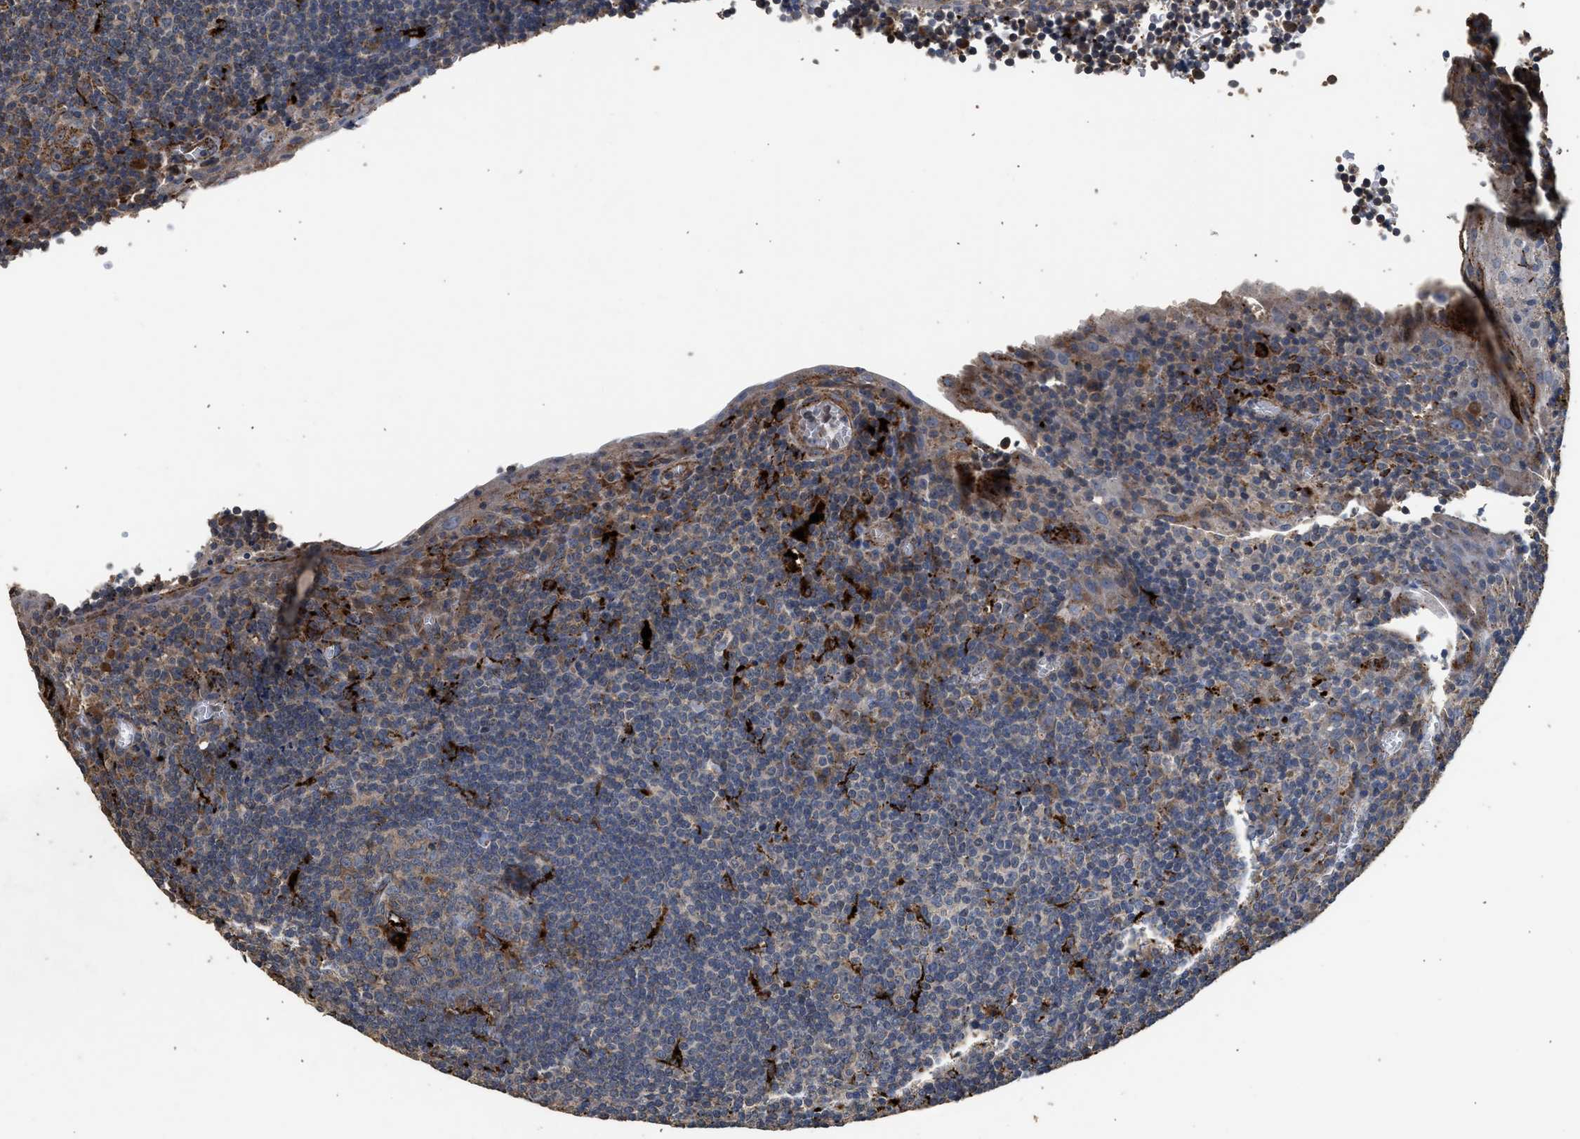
{"staining": {"intensity": "strong", "quantity": "<25%", "location": "cytoplasmic/membranous"}, "tissue": "tonsil", "cell_type": "Germinal center cells", "image_type": "normal", "snomed": [{"axis": "morphology", "description": "Normal tissue, NOS"}, {"axis": "topography", "description": "Tonsil"}], "caption": "This is a photomicrograph of immunohistochemistry staining of benign tonsil, which shows strong staining in the cytoplasmic/membranous of germinal center cells.", "gene": "CTSV", "patient": {"sex": "male", "age": 37}}